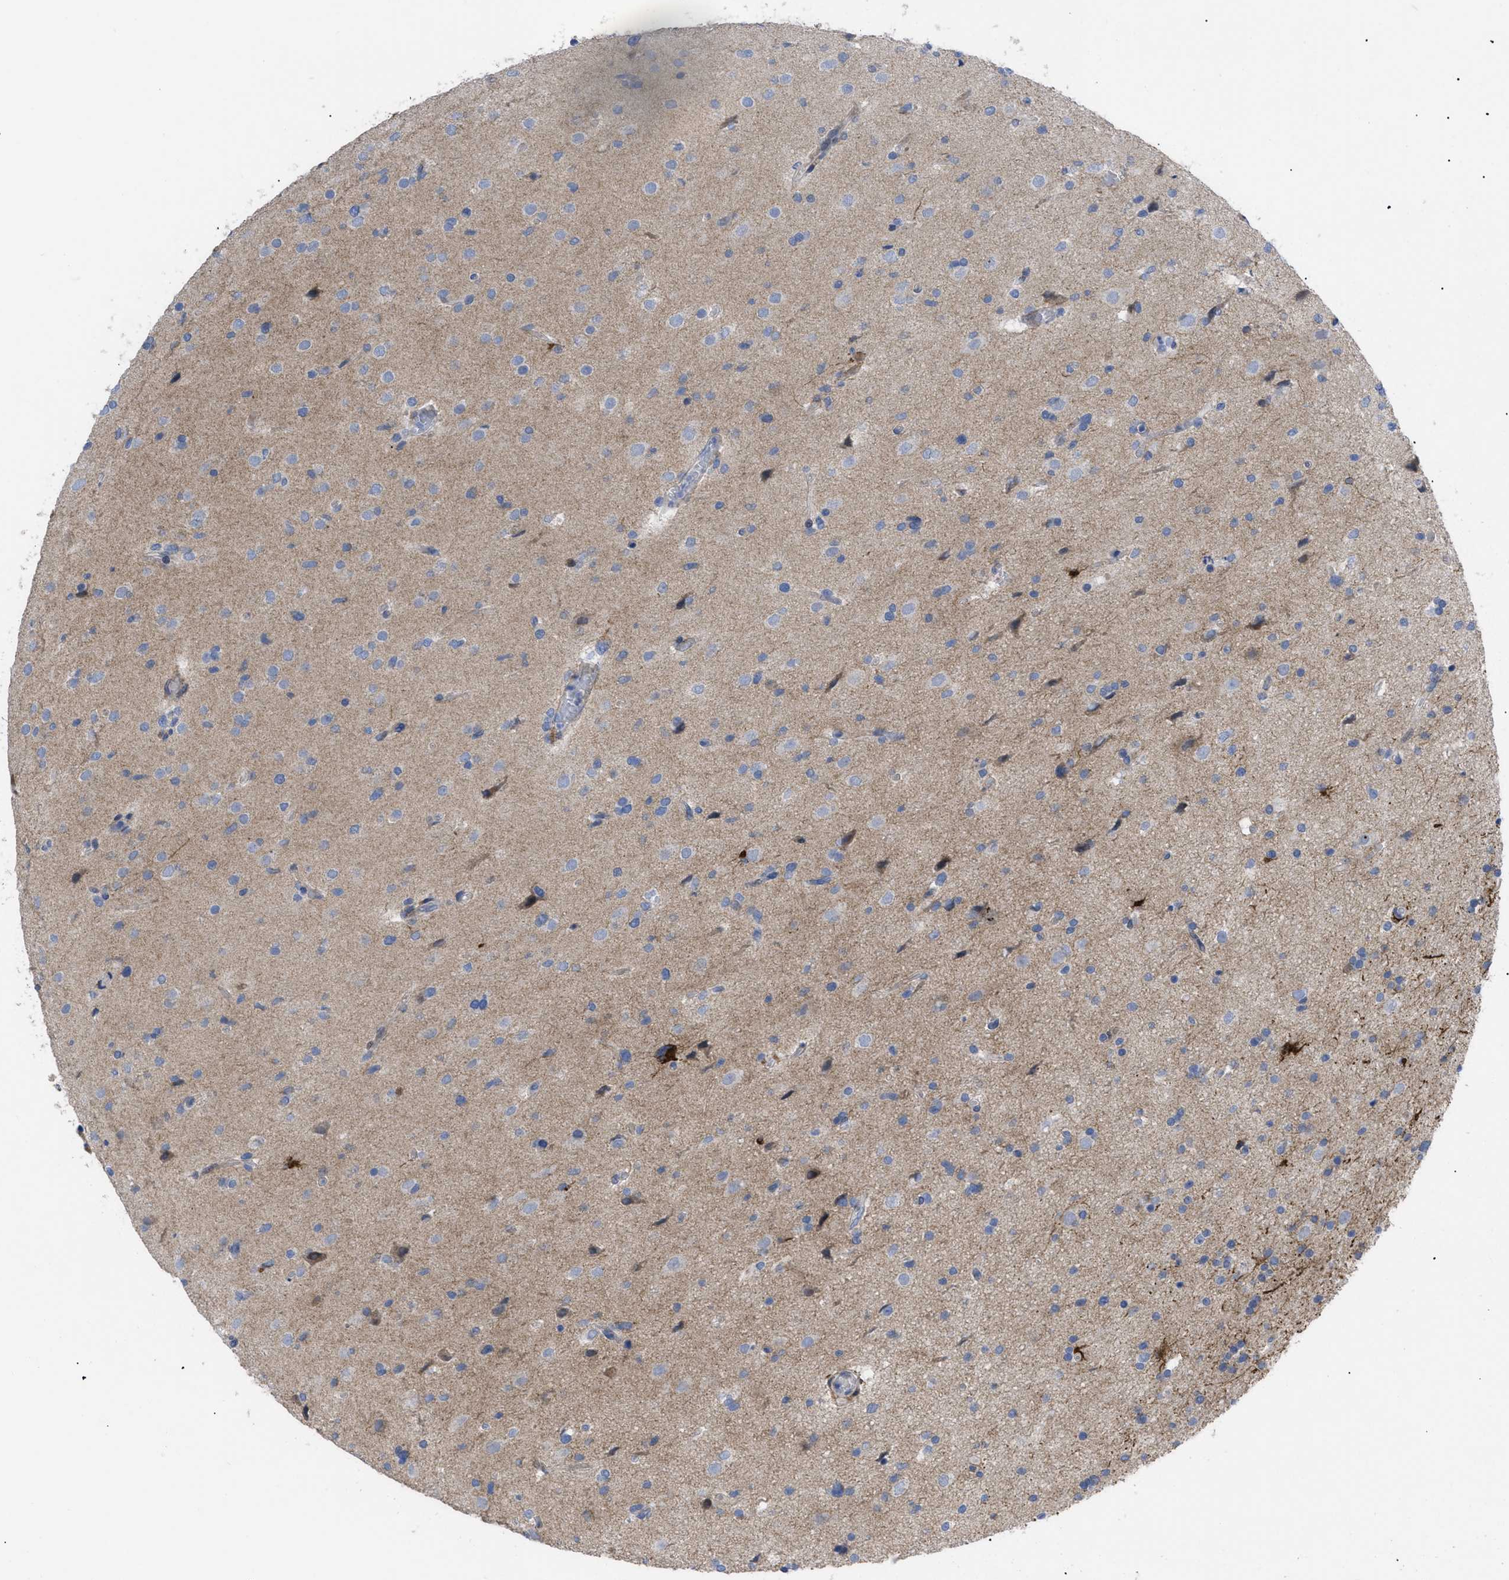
{"staining": {"intensity": "negative", "quantity": "none", "location": "none"}, "tissue": "glioma", "cell_type": "Tumor cells", "image_type": "cancer", "snomed": [{"axis": "morphology", "description": "Glioma, malignant, High grade"}, {"axis": "topography", "description": "Brain"}], "caption": "The immunohistochemistry image has no significant staining in tumor cells of glioma tissue.", "gene": "CAV3", "patient": {"sex": "male", "age": 33}}